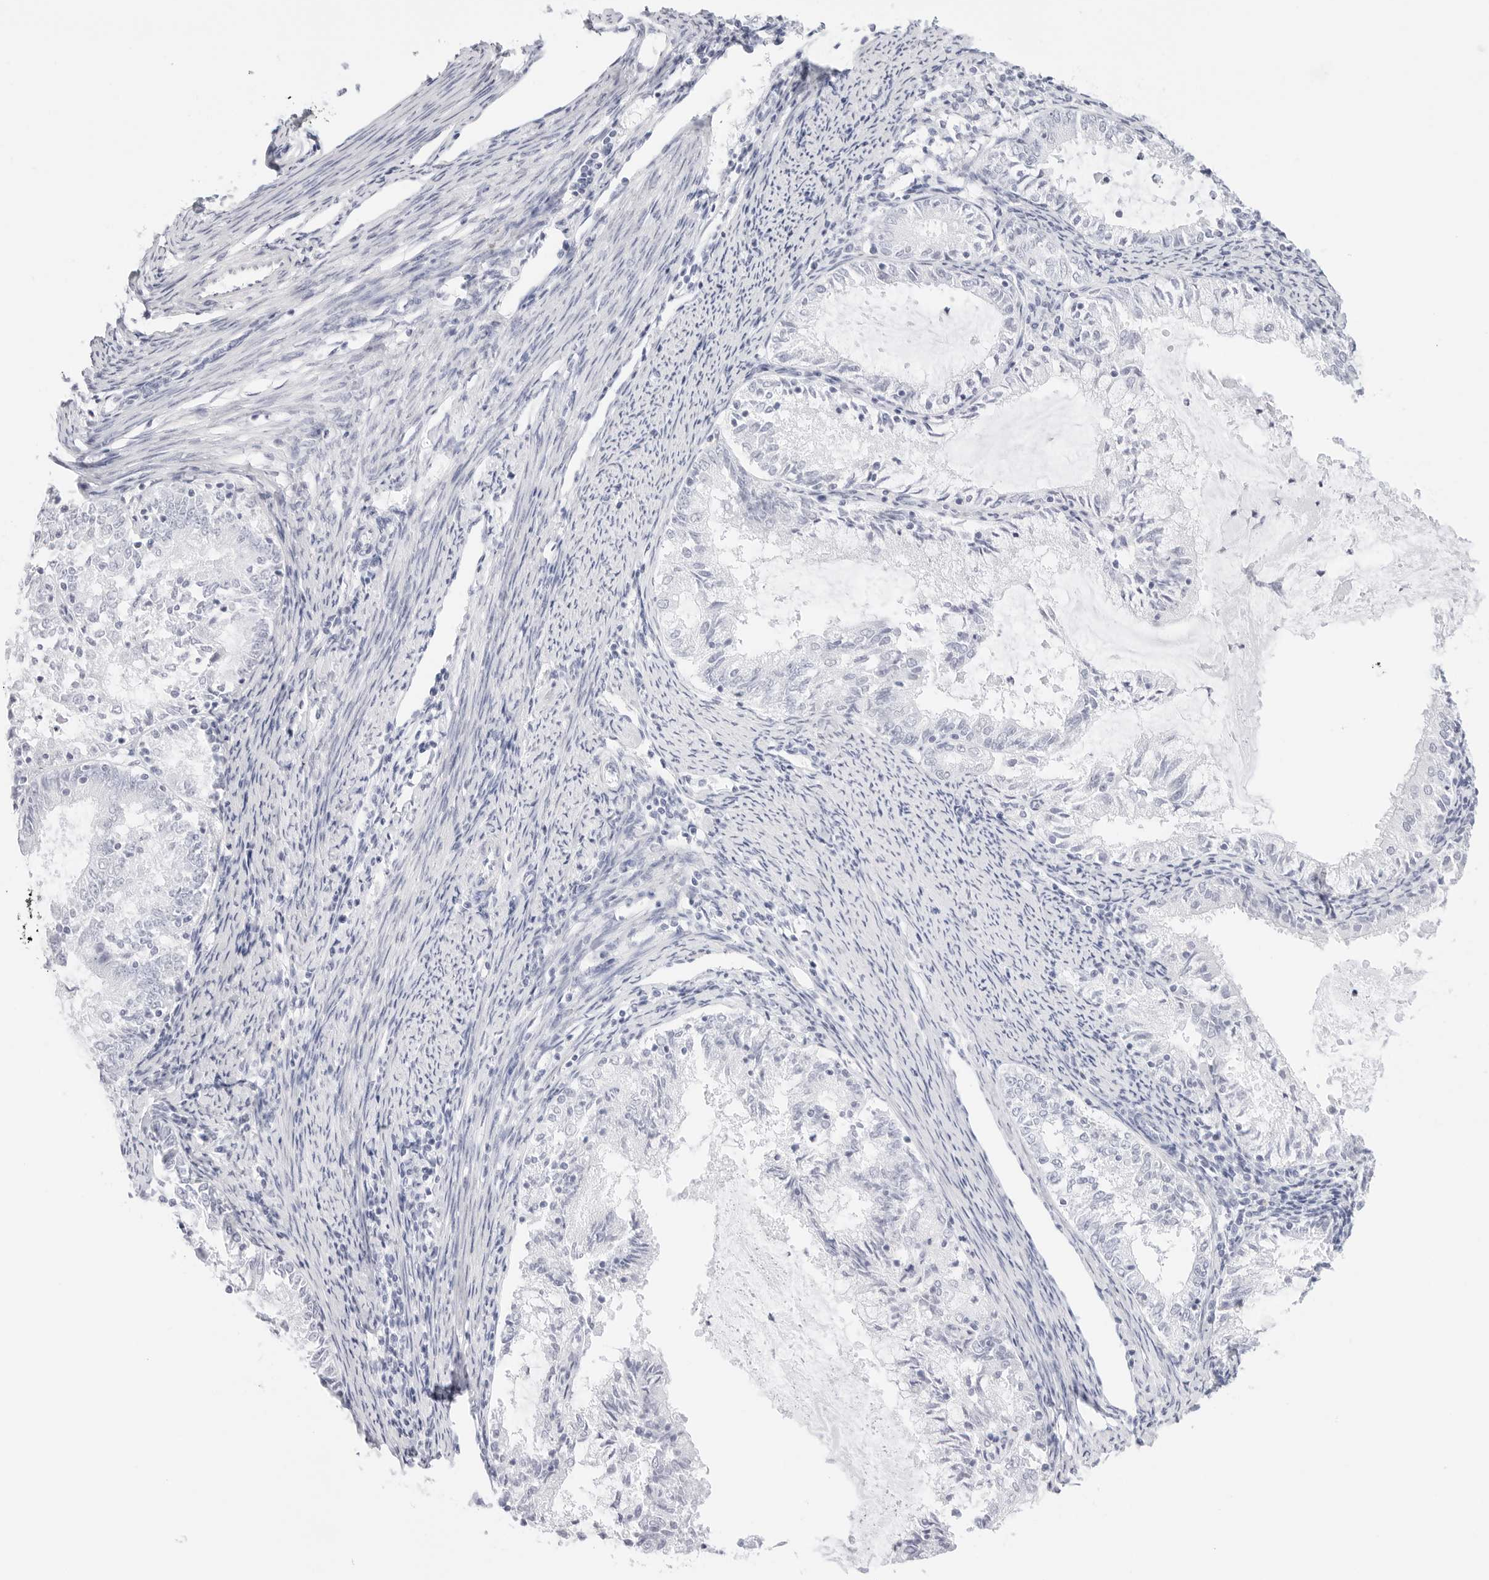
{"staining": {"intensity": "negative", "quantity": "none", "location": "none"}, "tissue": "endometrial cancer", "cell_type": "Tumor cells", "image_type": "cancer", "snomed": [{"axis": "morphology", "description": "Adenocarcinoma, NOS"}, {"axis": "topography", "description": "Endometrium"}], "caption": "DAB (3,3'-diaminobenzidine) immunohistochemical staining of human endometrial adenocarcinoma shows no significant positivity in tumor cells.", "gene": "TFF2", "patient": {"sex": "female", "age": 57}}